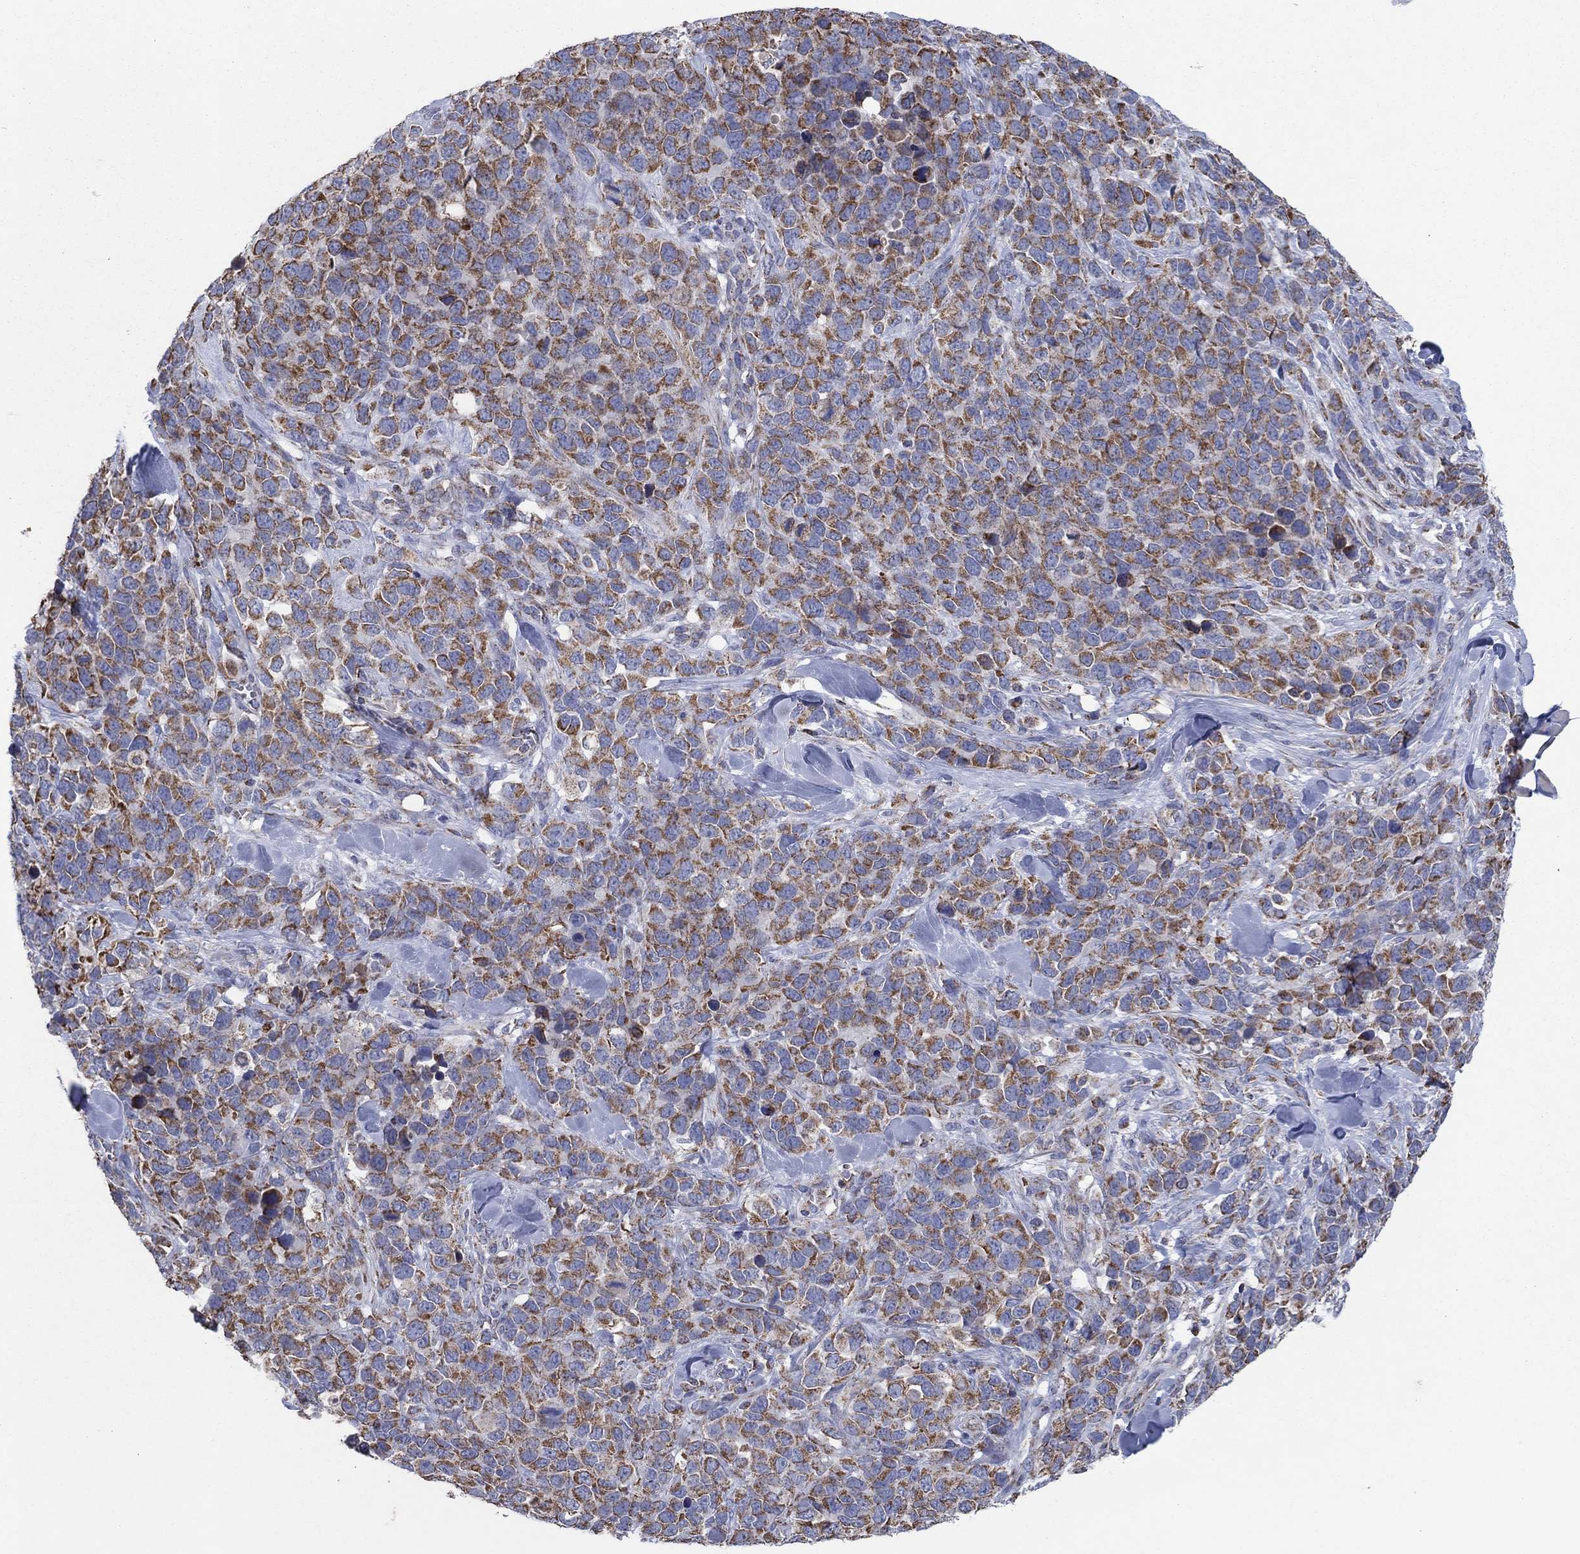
{"staining": {"intensity": "moderate", "quantity": "25%-75%", "location": "cytoplasmic/membranous"}, "tissue": "melanoma", "cell_type": "Tumor cells", "image_type": "cancer", "snomed": [{"axis": "morphology", "description": "Malignant melanoma, Metastatic site"}, {"axis": "topography", "description": "Skin"}], "caption": "High-magnification brightfield microscopy of malignant melanoma (metastatic site) stained with DAB (3,3'-diaminobenzidine) (brown) and counterstained with hematoxylin (blue). tumor cells exhibit moderate cytoplasmic/membranous staining is present in about25%-75% of cells. (Stains: DAB in brown, nuclei in blue, Microscopy: brightfield microscopy at high magnification).", "gene": "C9orf85", "patient": {"sex": "male", "age": 84}}